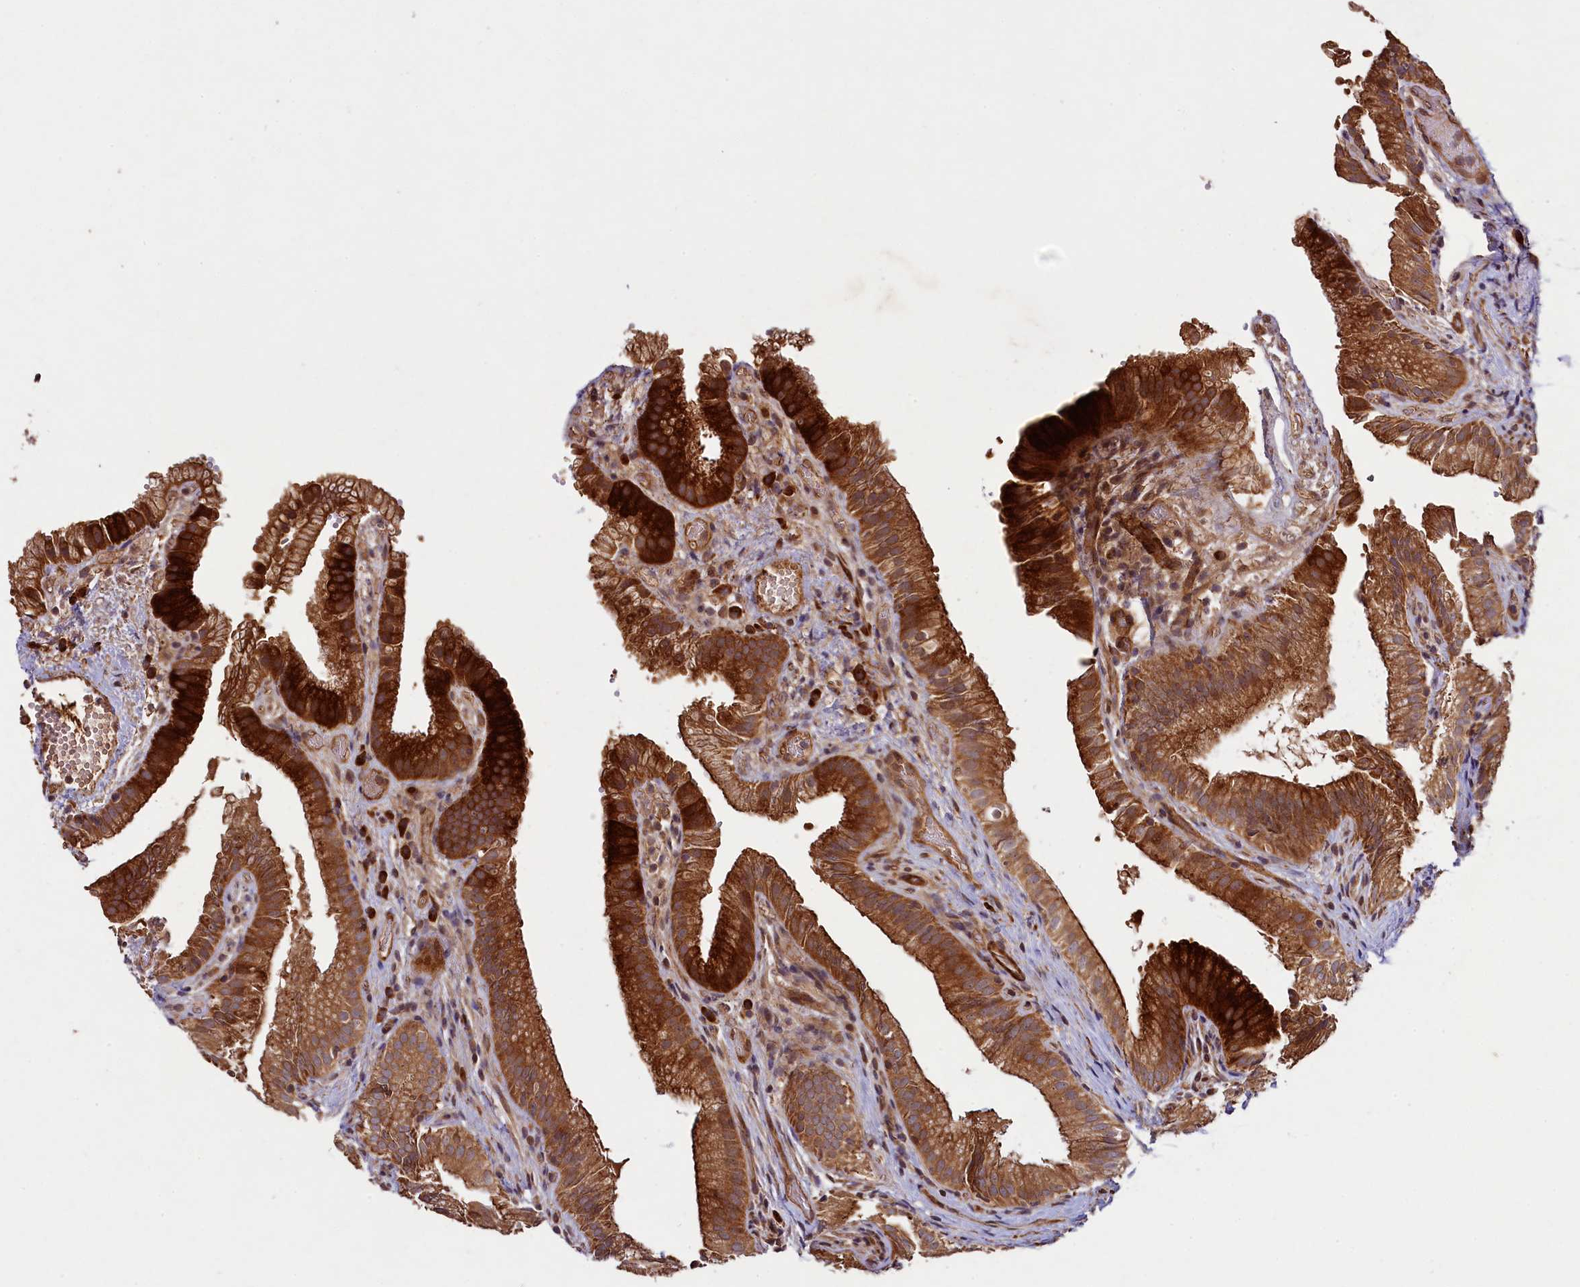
{"staining": {"intensity": "moderate", "quantity": ">75%", "location": "cytoplasmic/membranous"}, "tissue": "gallbladder", "cell_type": "Glandular cells", "image_type": "normal", "snomed": [{"axis": "morphology", "description": "Normal tissue, NOS"}, {"axis": "topography", "description": "Gallbladder"}], "caption": "This histopathology image demonstrates IHC staining of benign gallbladder, with medium moderate cytoplasmic/membranous positivity in approximately >75% of glandular cells.", "gene": "CCDC102A", "patient": {"sex": "female", "age": 30}}